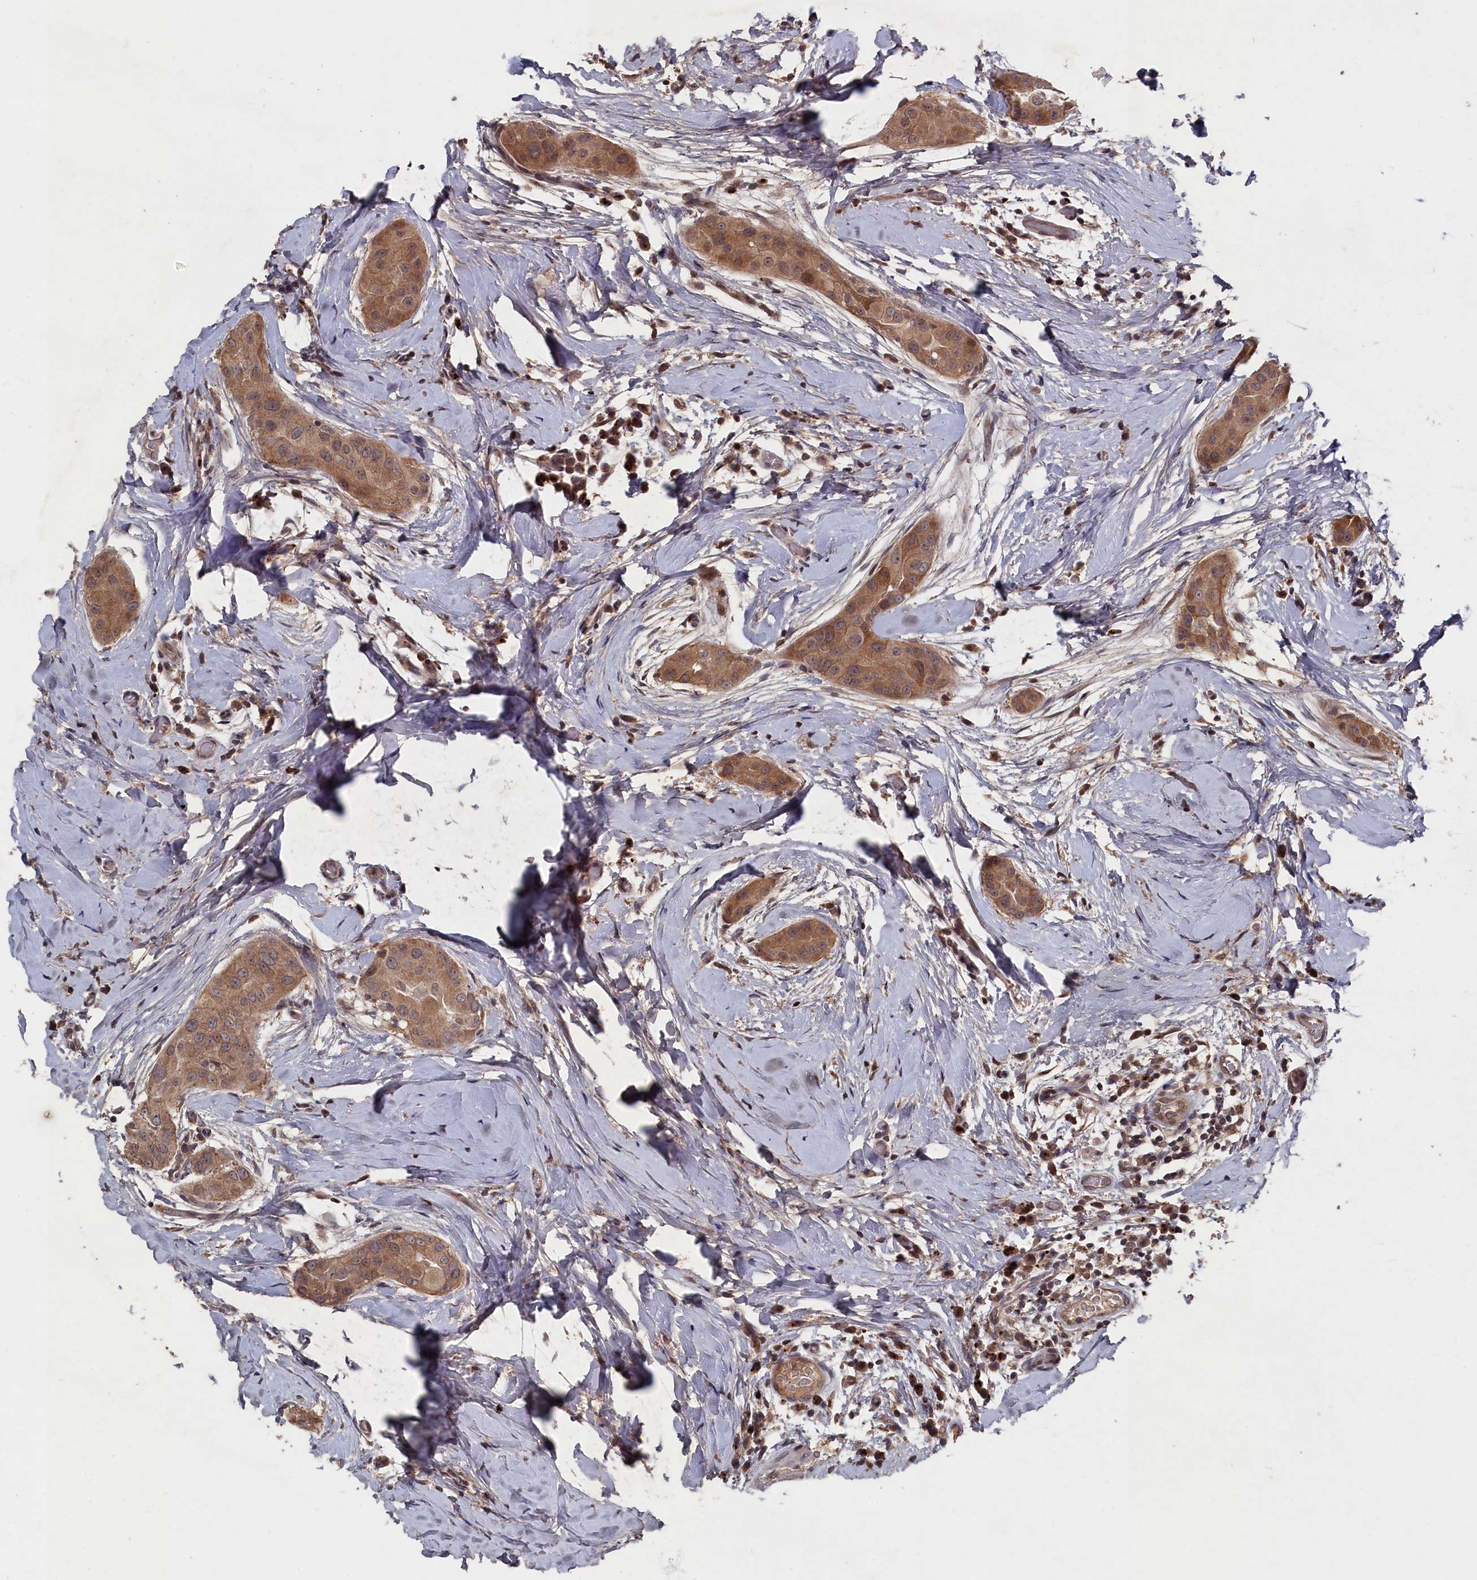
{"staining": {"intensity": "moderate", "quantity": ">75%", "location": "cytoplasmic/membranous,nuclear"}, "tissue": "thyroid cancer", "cell_type": "Tumor cells", "image_type": "cancer", "snomed": [{"axis": "morphology", "description": "Papillary adenocarcinoma, NOS"}, {"axis": "topography", "description": "Thyroid gland"}], "caption": "There is medium levels of moderate cytoplasmic/membranous and nuclear staining in tumor cells of thyroid cancer, as demonstrated by immunohistochemical staining (brown color).", "gene": "TMC5", "patient": {"sex": "male", "age": 33}}